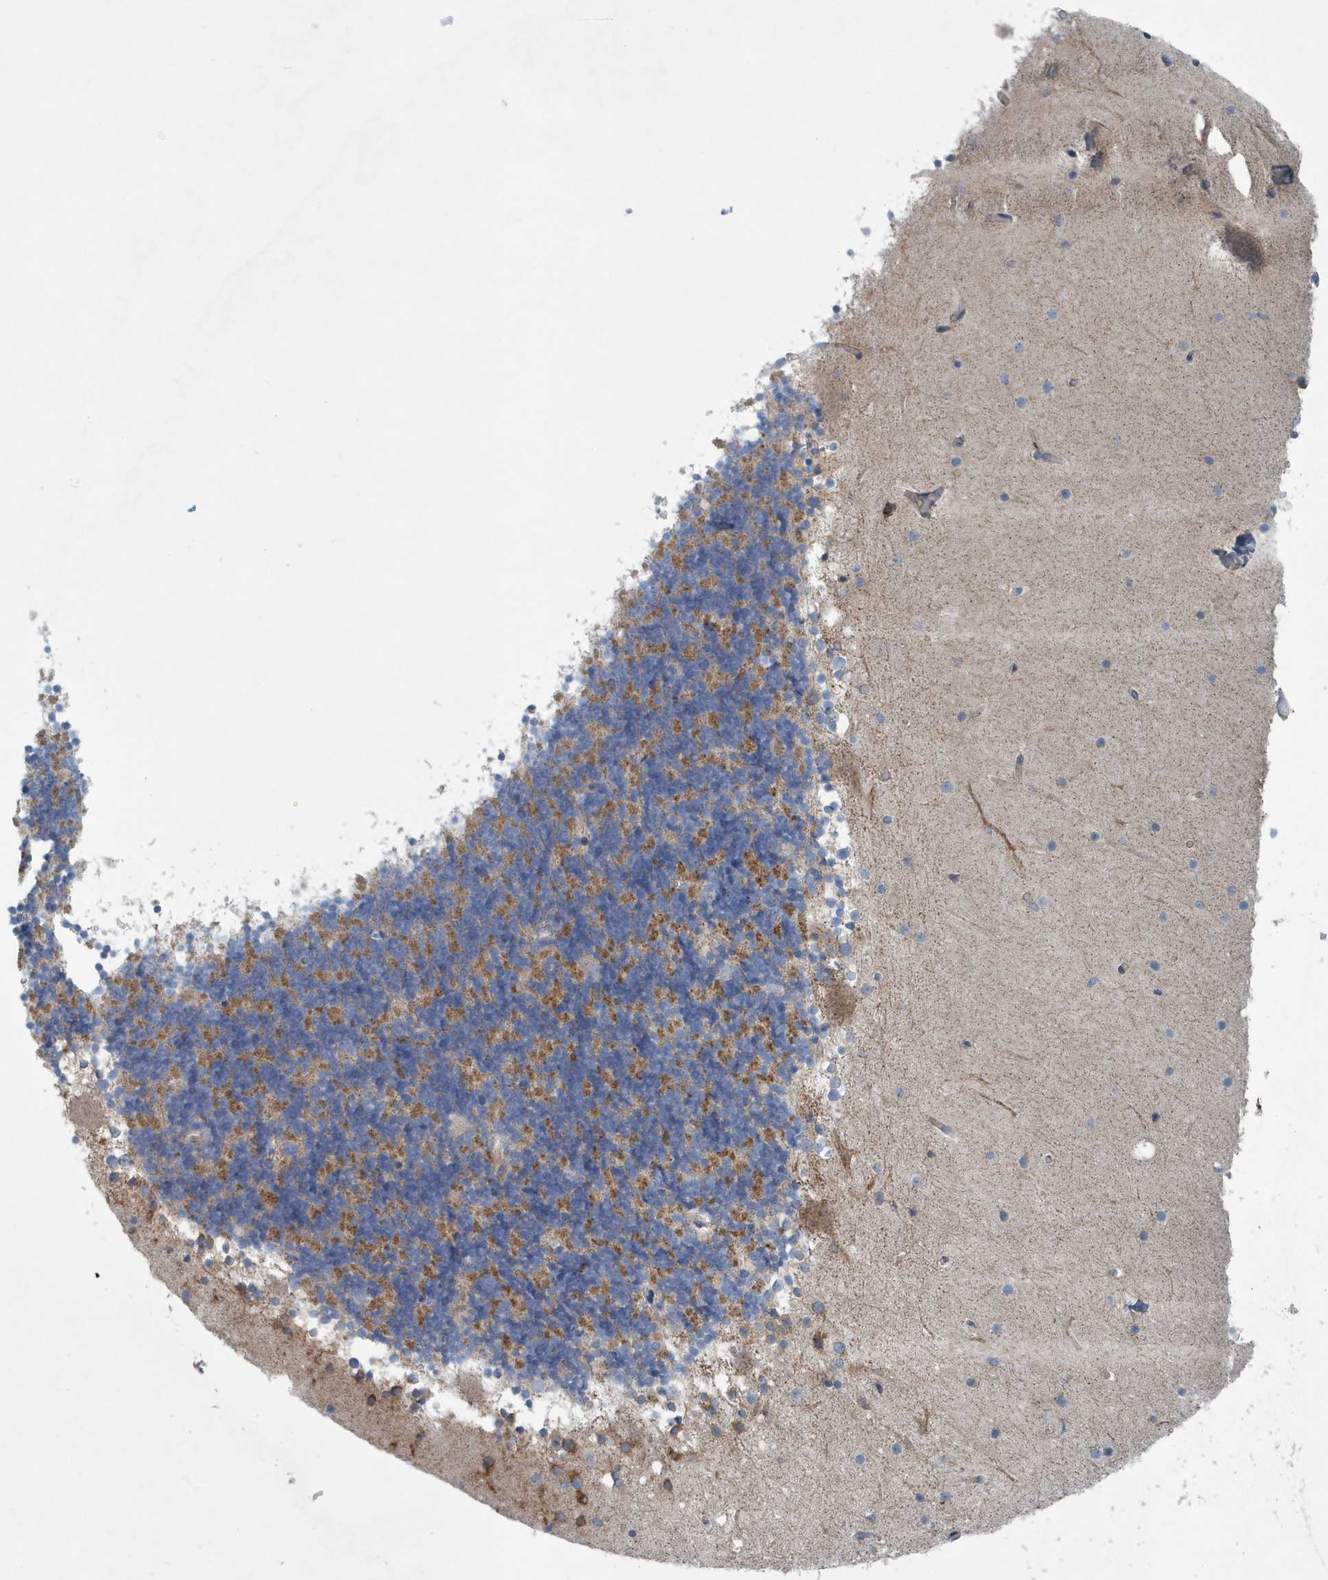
{"staining": {"intensity": "moderate", "quantity": "25%-75%", "location": "cytoplasmic/membranous"}, "tissue": "cerebellum", "cell_type": "Cells in granular layer", "image_type": "normal", "snomed": [{"axis": "morphology", "description": "Normal tissue, NOS"}, {"axis": "topography", "description": "Cerebellum"}], "caption": "The immunohistochemical stain labels moderate cytoplasmic/membranous staining in cells in granular layer of normal cerebellum. (DAB (3,3'-diaminobenzidine) IHC with brightfield microscopy, high magnification).", "gene": "PPM1M", "patient": {"sex": "male", "age": 57}}